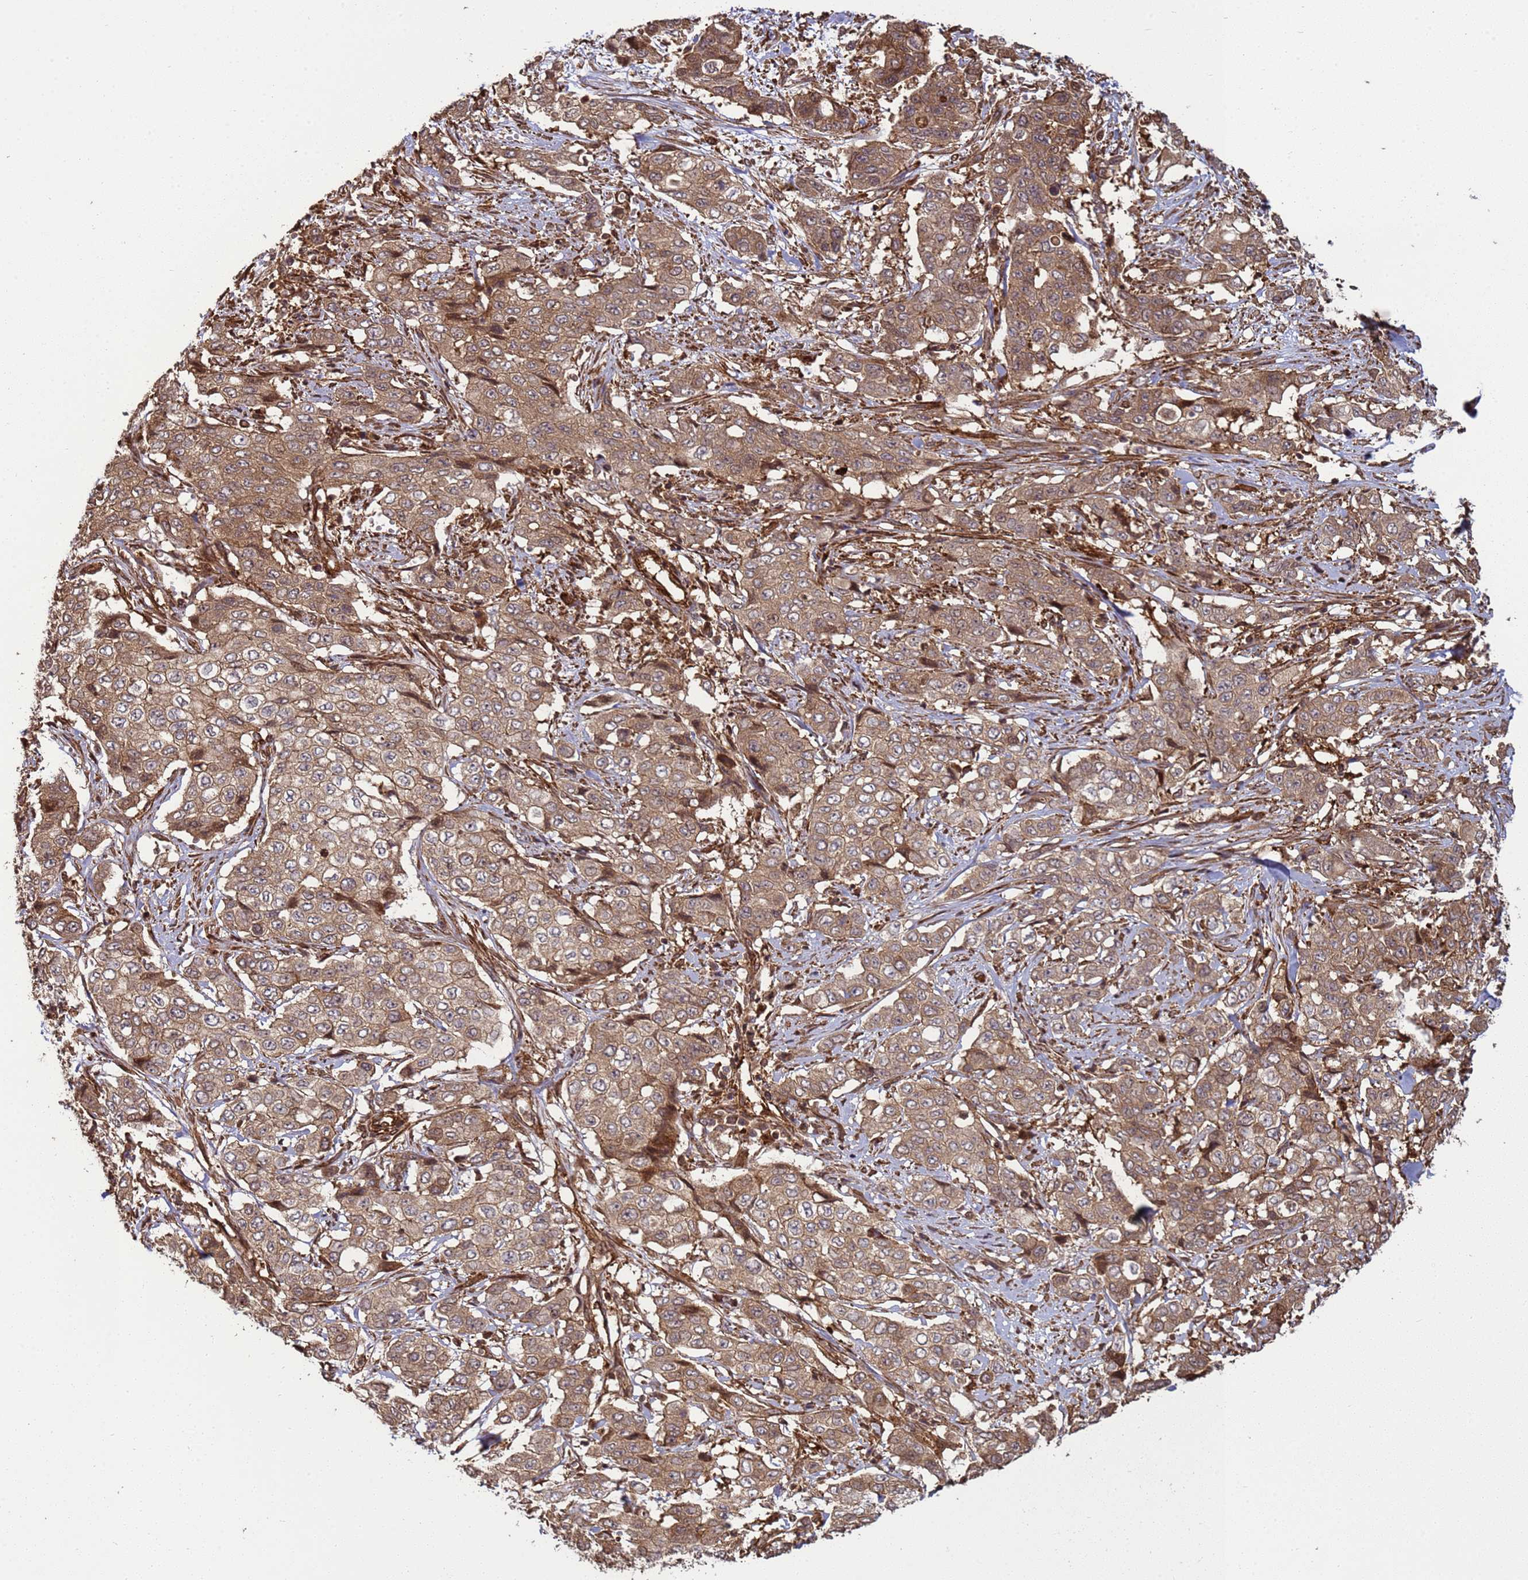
{"staining": {"intensity": "moderate", "quantity": ">75%", "location": "cytoplasmic/membranous"}, "tissue": "stomach cancer", "cell_type": "Tumor cells", "image_type": "cancer", "snomed": [{"axis": "morphology", "description": "Adenocarcinoma, NOS"}, {"axis": "topography", "description": "Stomach, upper"}], "caption": "This is an image of IHC staining of stomach cancer, which shows moderate expression in the cytoplasmic/membranous of tumor cells.", "gene": "CNOT1", "patient": {"sex": "male", "age": 62}}